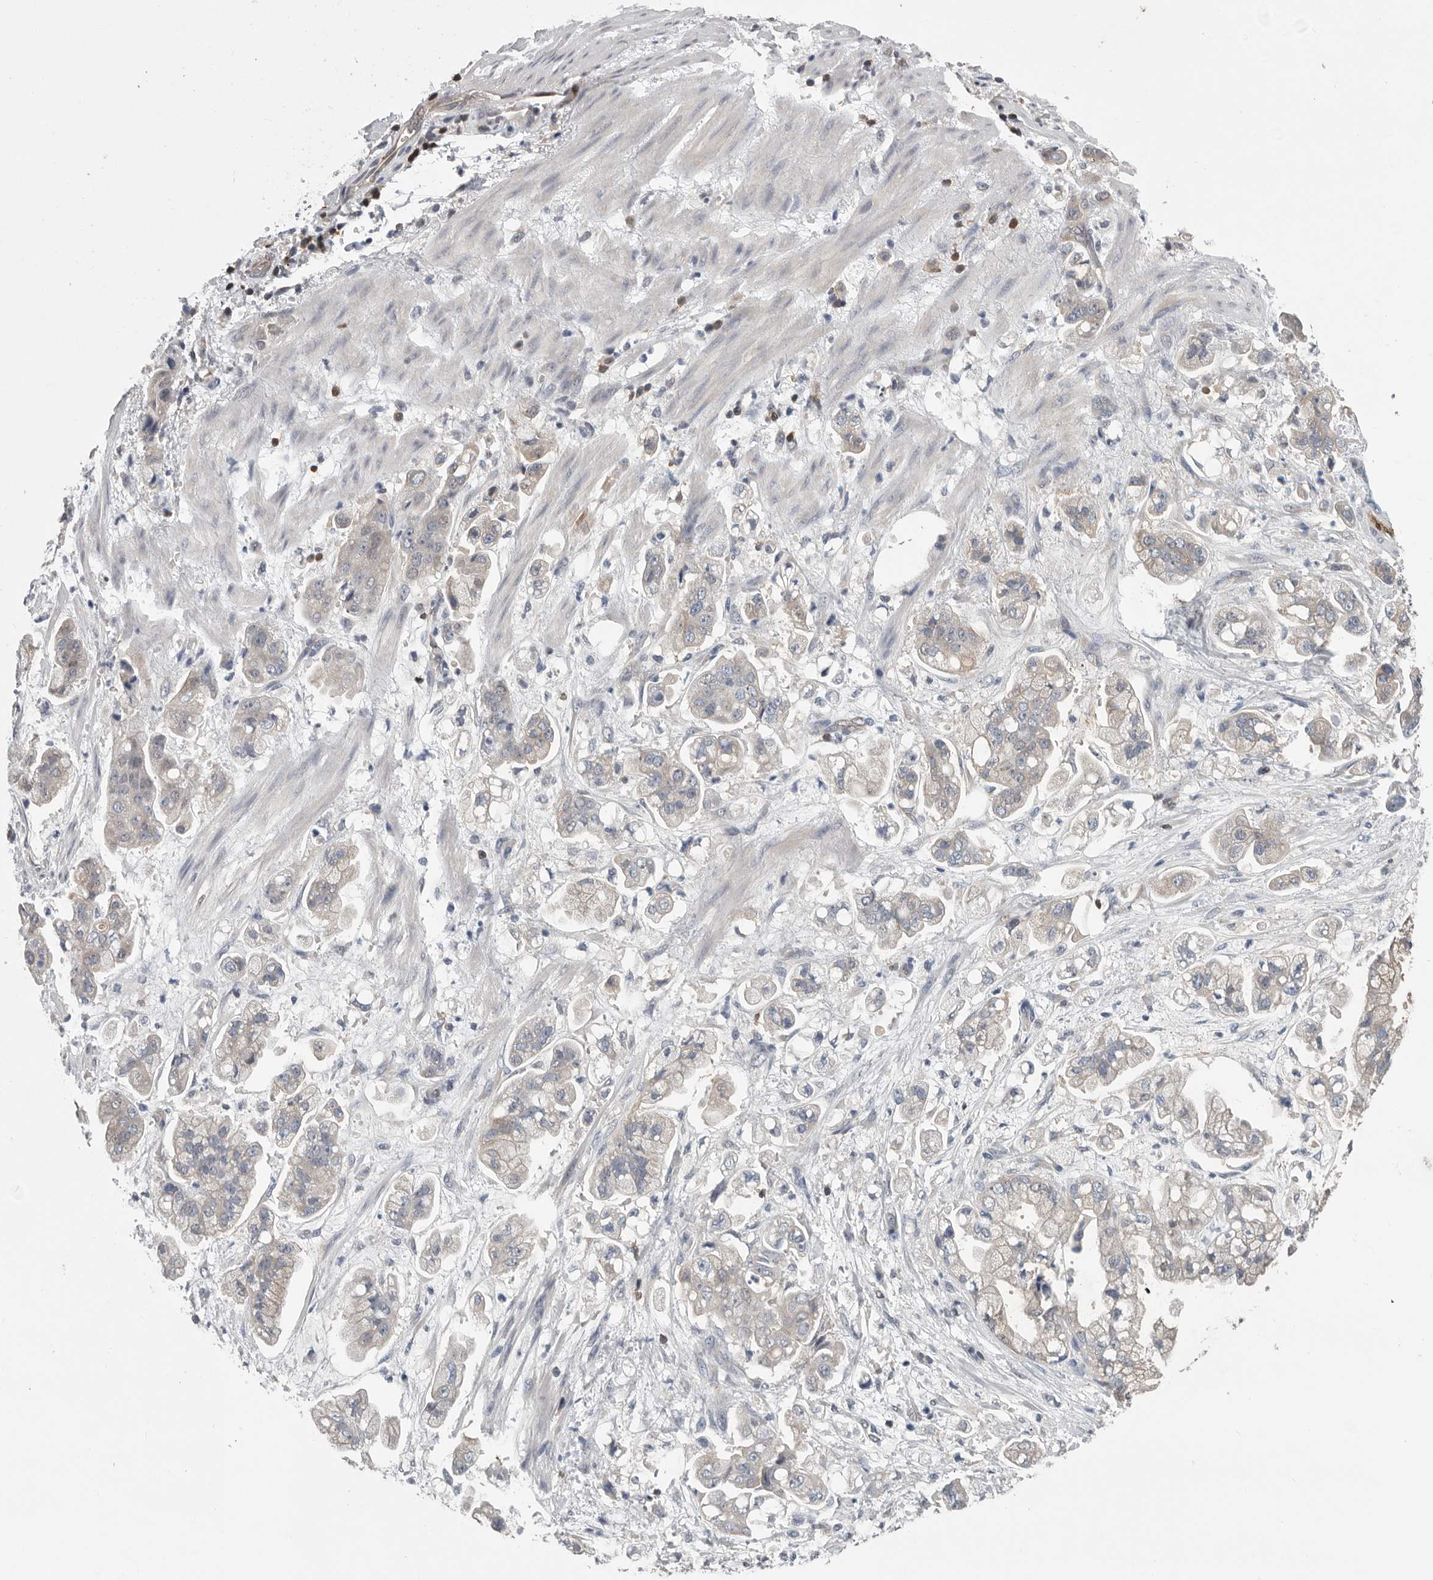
{"staining": {"intensity": "negative", "quantity": "none", "location": "none"}, "tissue": "stomach cancer", "cell_type": "Tumor cells", "image_type": "cancer", "snomed": [{"axis": "morphology", "description": "Adenocarcinoma, NOS"}, {"axis": "topography", "description": "Stomach"}], "caption": "Protein analysis of stomach adenocarcinoma exhibits no significant positivity in tumor cells.", "gene": "PDCD4", "patient": {"sex": "male", "age": 62}}